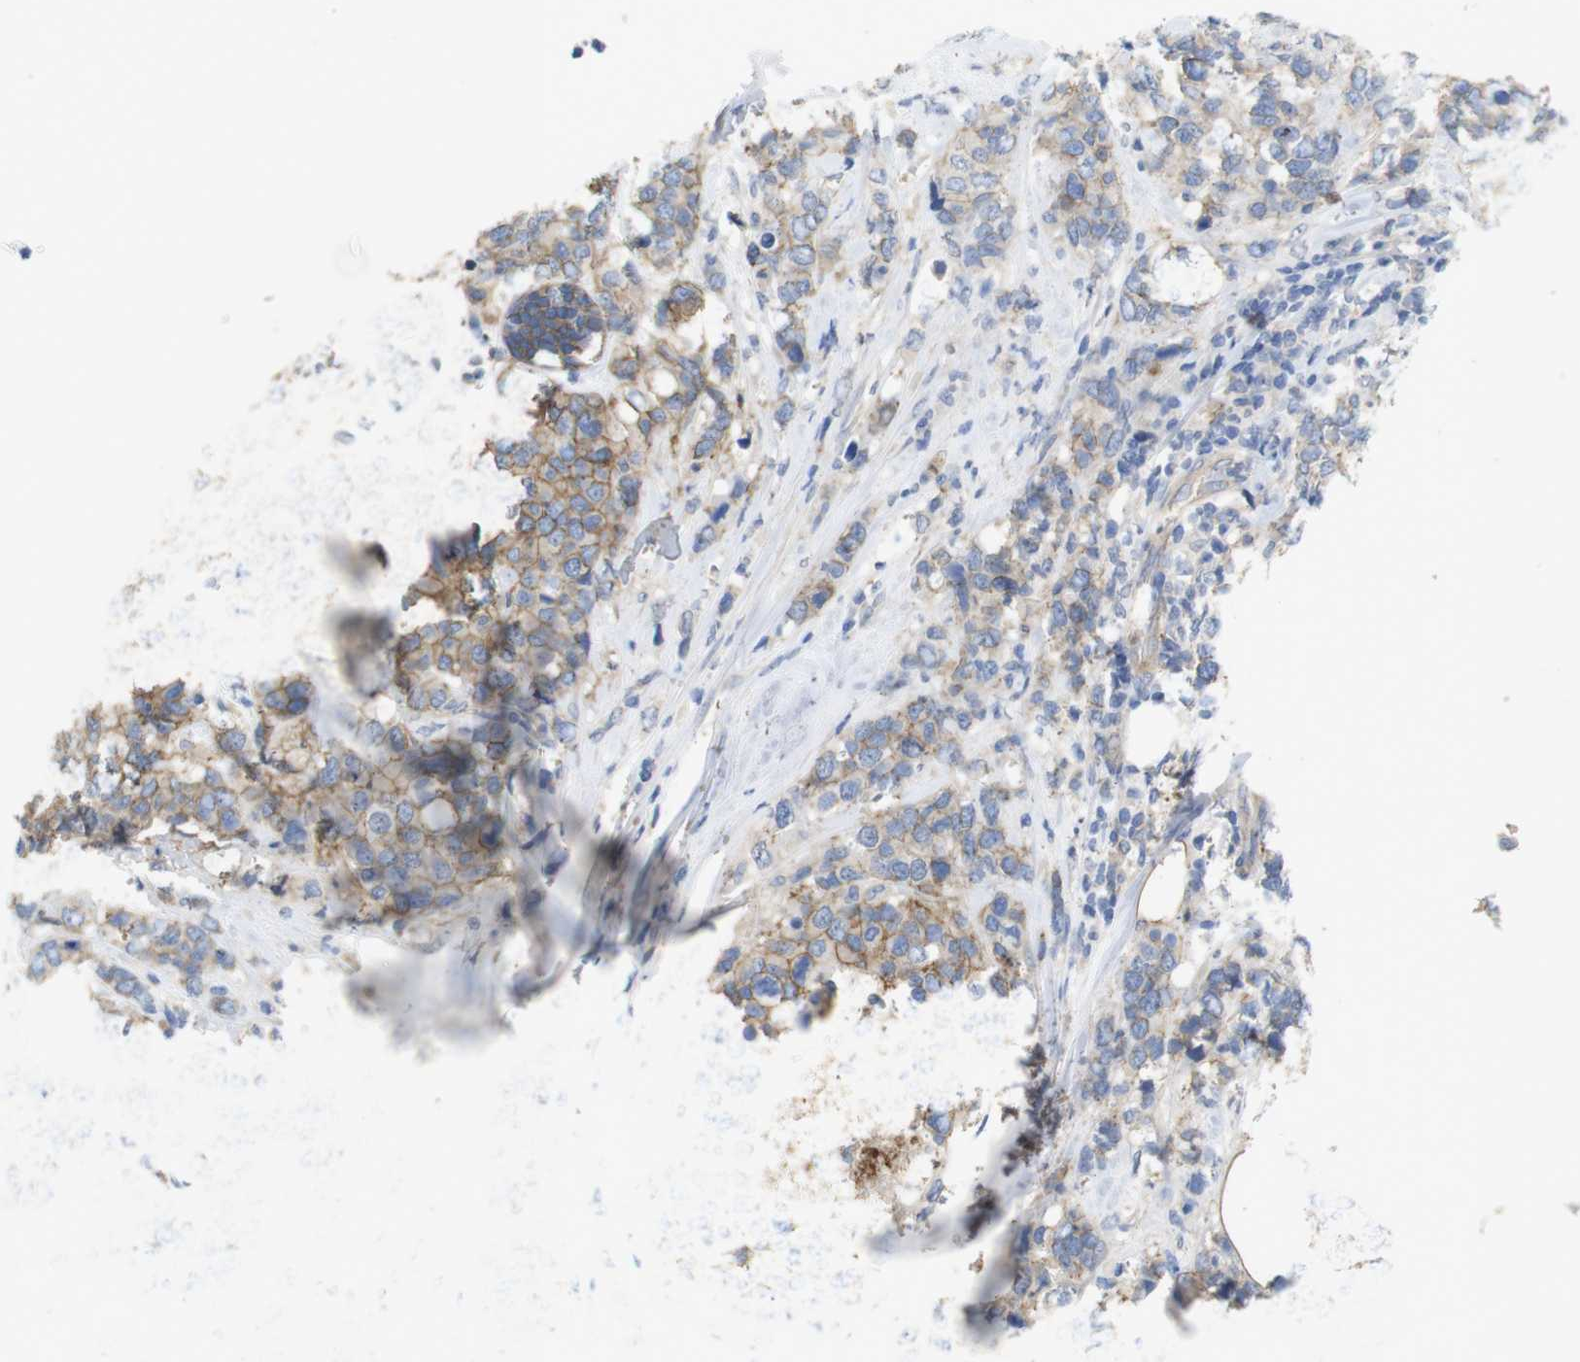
{"staining": {"intensity": "moderate", "quantity": ">75%", "location": "cytoplasmic/membranous"}, "tissue": "breast cancer", "cell_type": "Tumor cells", "image_type": "cancer", "snomed": [{"axis": "morphology", "description": "Lobular carcinoma"}, {"axis": "topography", "description": "Breast"}], "caption": "The histopathology image reveals immunohistochemical staining of breast cancer (lobular carcinoma). There is moderate cytoplasmic/membranous expression is identified in approximately >75% of tumor cells.", "gene": "KIDINS220", "patient": {"sex": "female", "age": 59}}